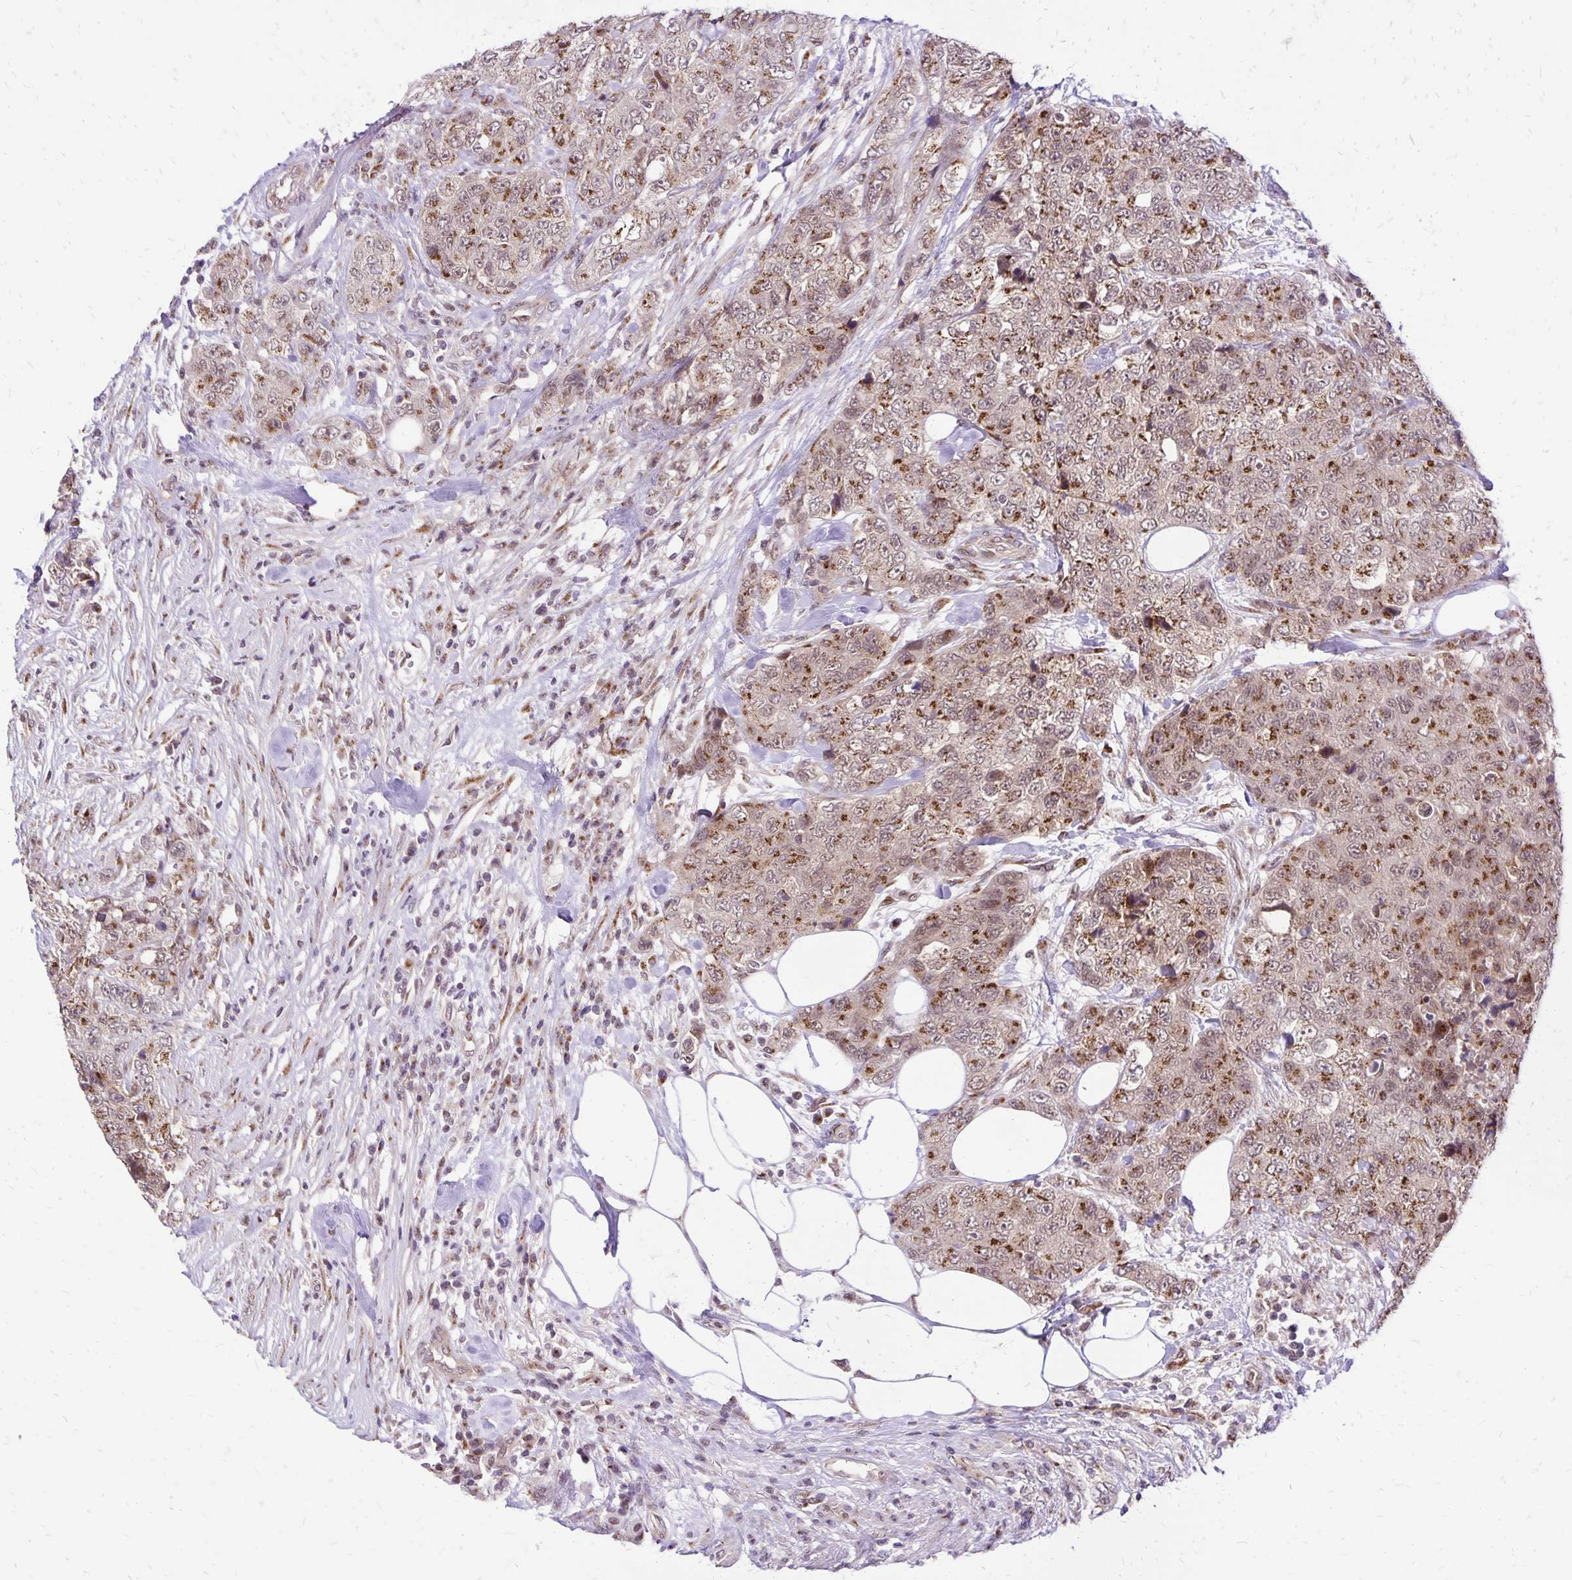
{"staining": {"intensity": "moderate", "quantity": ">75%", "location": "cytoplasmic/membranous"}, "tissue": "urothelial cancer", "cell_type": "Tumor cells", "image_type": "cancer", "snomed": [{"axis": "morphology", "description": "Urothelial carcinoma, High grade"}, {"axis": "topography", "description": "Urinary bladder"}], "caption": "Immunohistochemical staining of human urothelial carcinoma (high-grade) reveals medium levels of moderate cytoplasmic/membranous staining in approximately >75% of tumor cells.", "gene": "GOLGA5", "patient": {"sex": "female", "age": 78}}